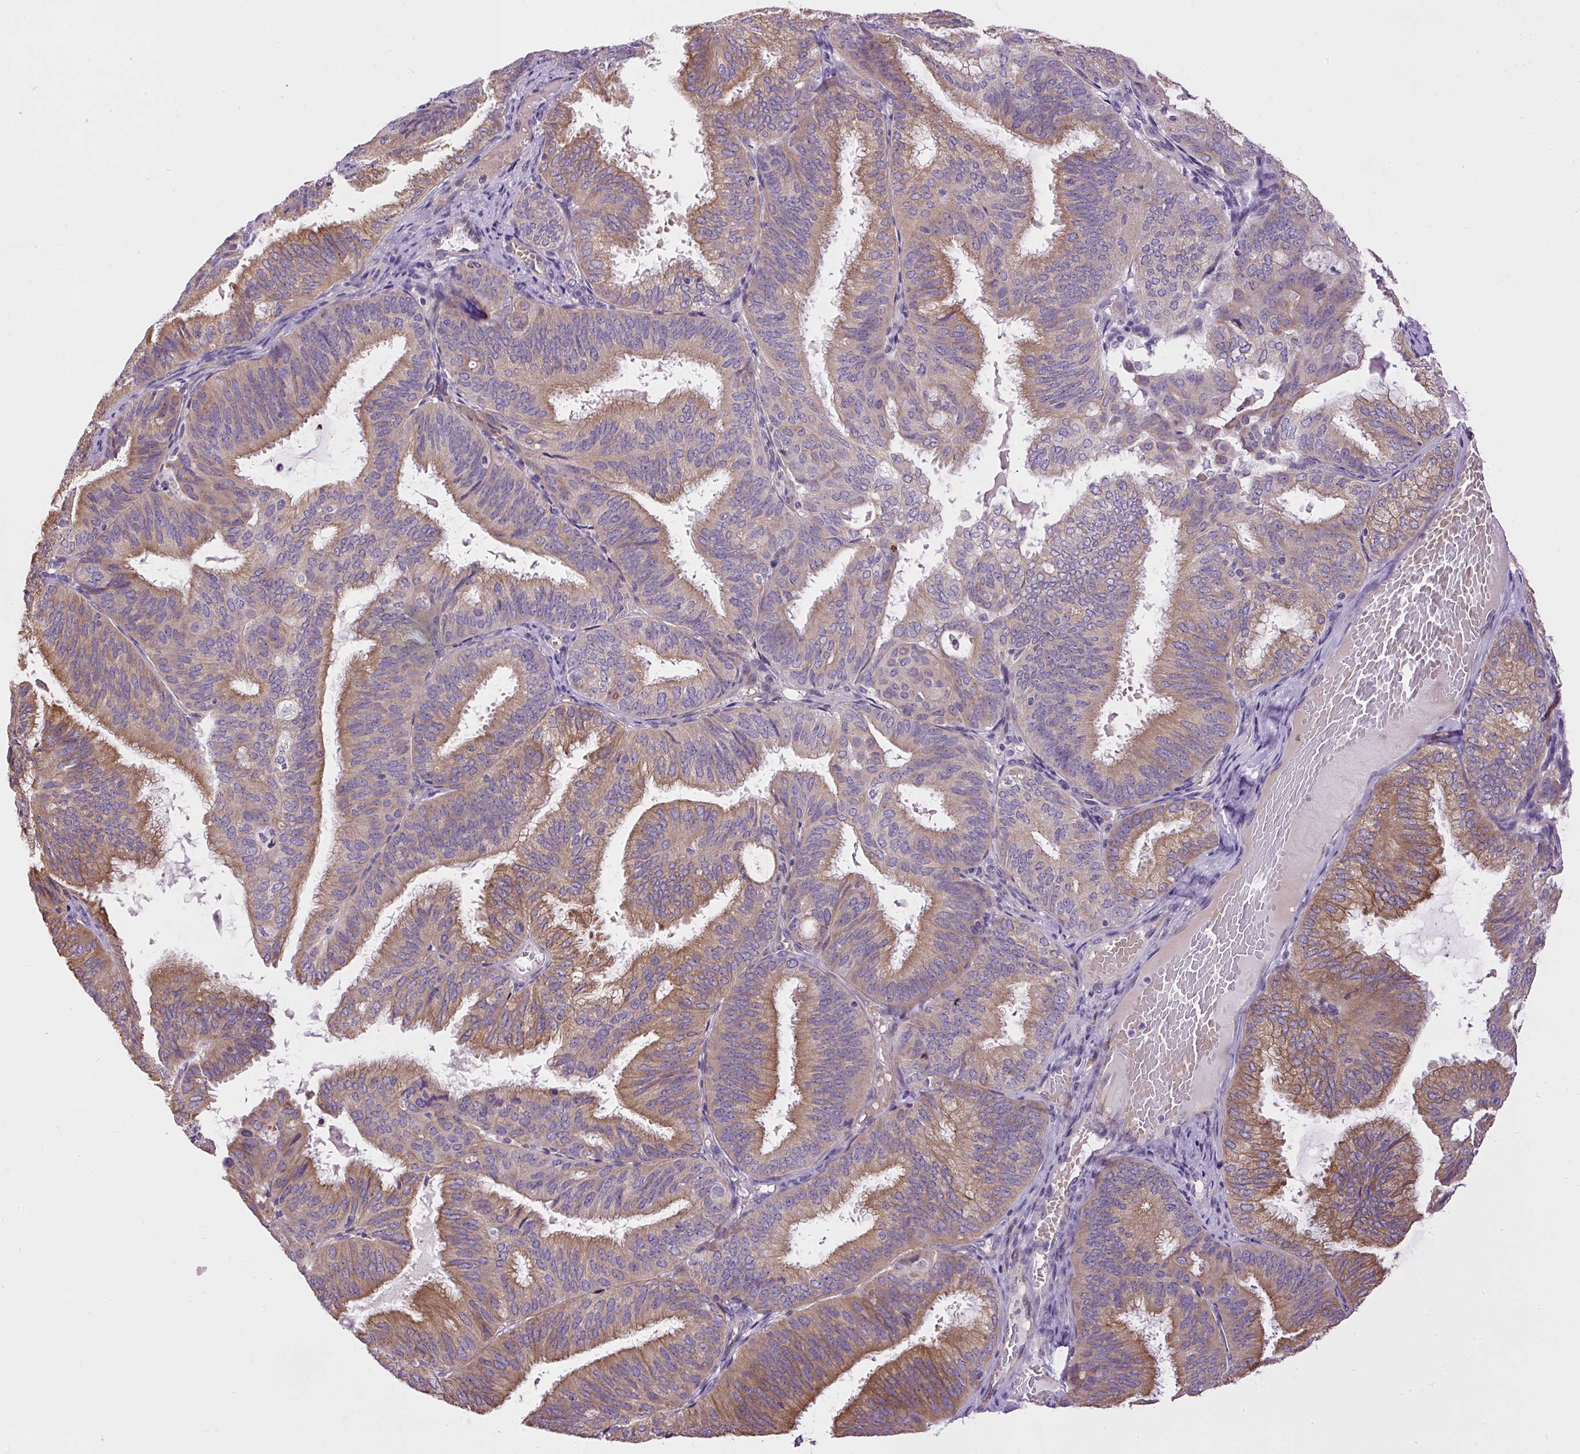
{"staining": {"intensity": "moderate", "quantity": "25%-75%", "location": "cytoplasmic/membranous"}, "tissue": "endometrial cancer", "cell_type": "Tumor cells", "image_type": "cancer", "snomed": [{"axis": "morphology", "description": "Adenocarcinoma, NOS"}, {"axis": "topography", "description": "Endometrium"}], "caption": "A brown stain shows moderate cytoplasmic/membranous positivity of a protein in human adenocarcinoma (endometrial) tumor cells.", "gene": "FAM149A", "patient": {"sex": "female", "age": 49}}